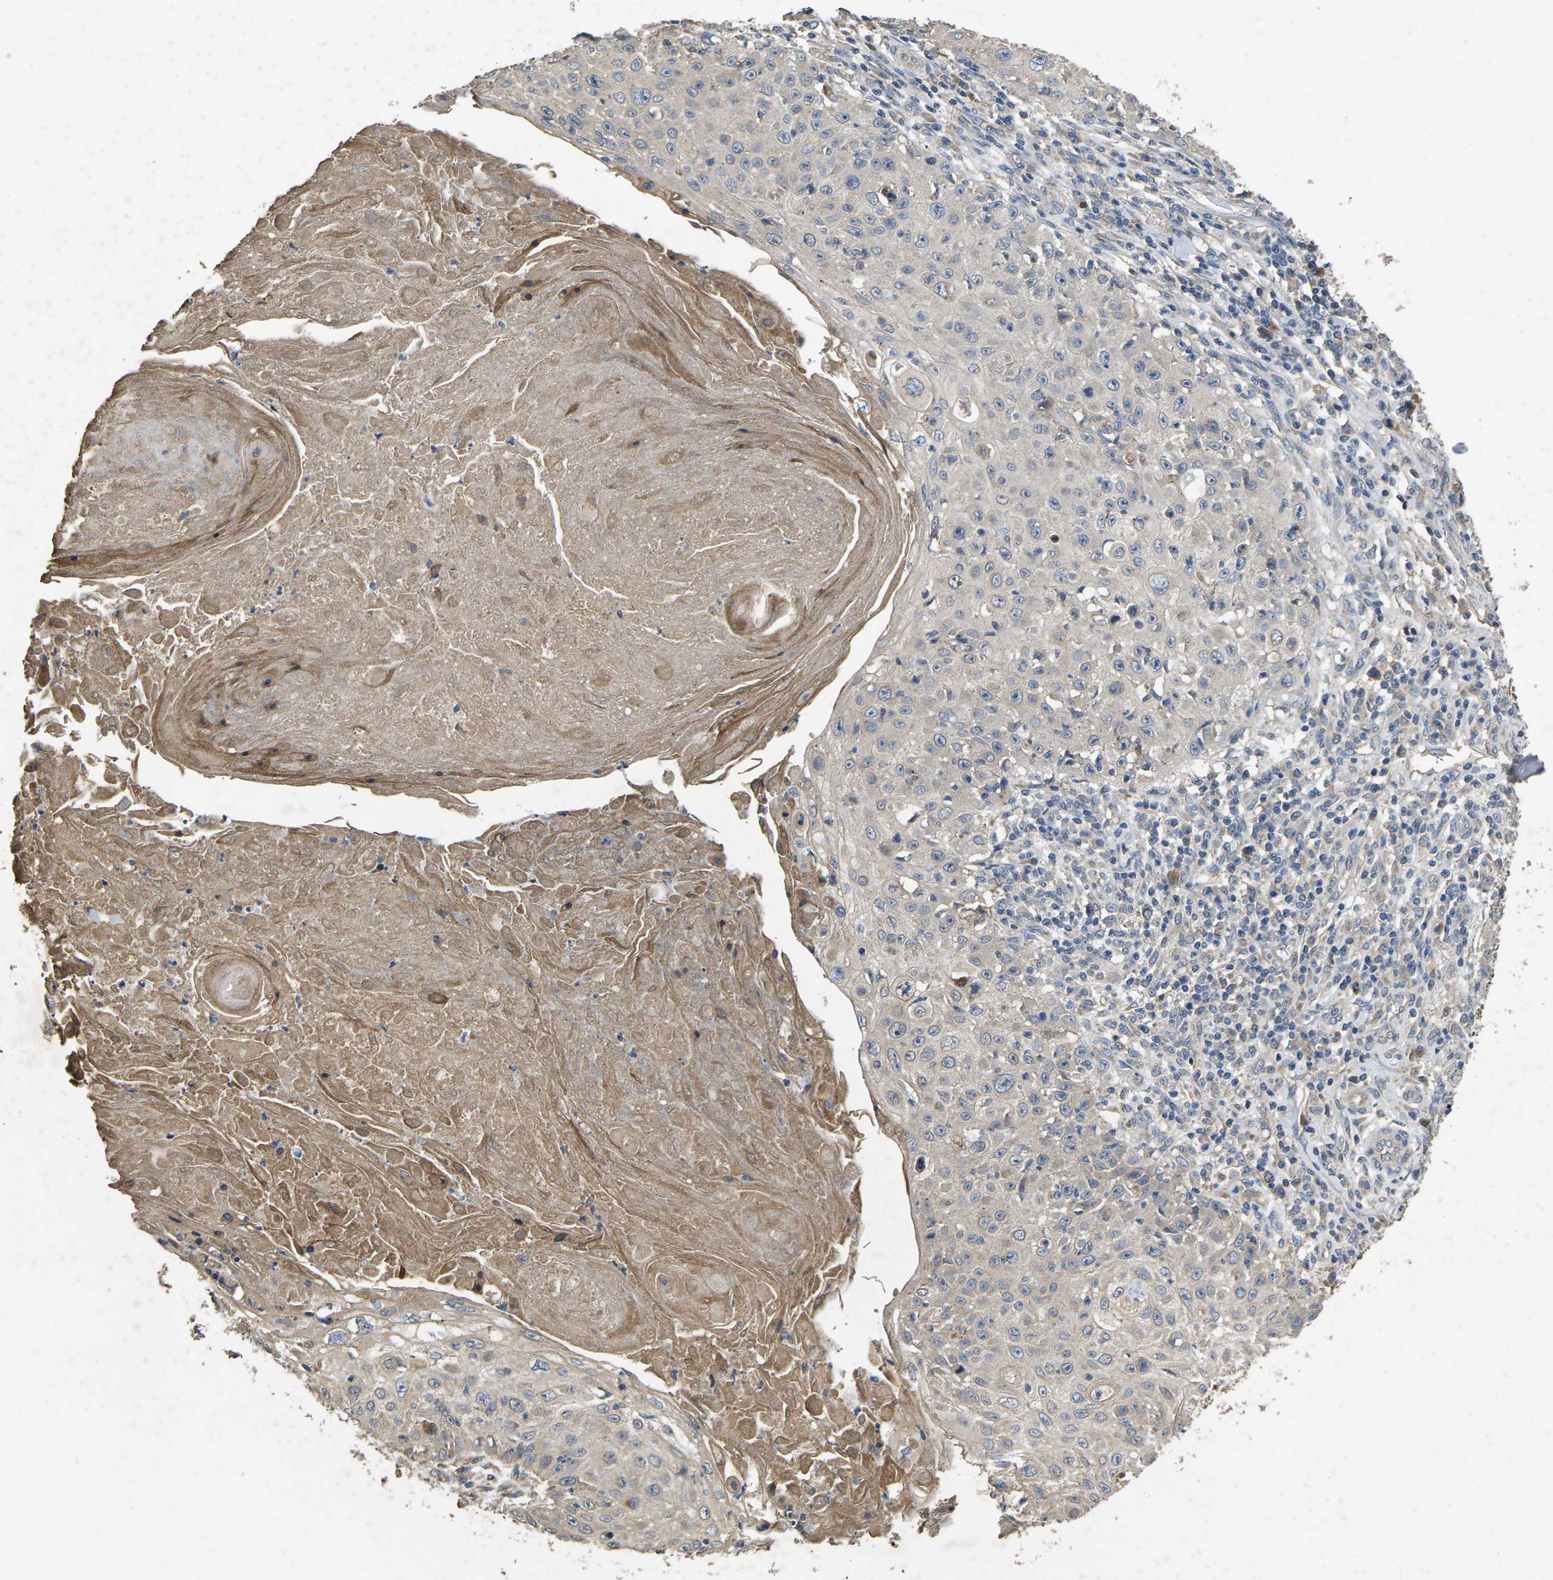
{"staining": {"intensity": "negative", "quantity": "none", "location": "none"}, "tissue": "skin cancer", "cell_type": "Tumor cells", "image_type": "cancer", "snomed": [{"axis": "morphology", "description": "Squamous cell carcinoma, NOS"}, {"axis": "topography", "description": "Skin"}], "caption": "High power microscopy photomicrograph of an immunohistochemistry (IHC) photomicrograph of skin cancer, revealing no significant staining in tumor cells.", "gene": "B4GAT1", "patient": {"sex": "male", "age": 86}}